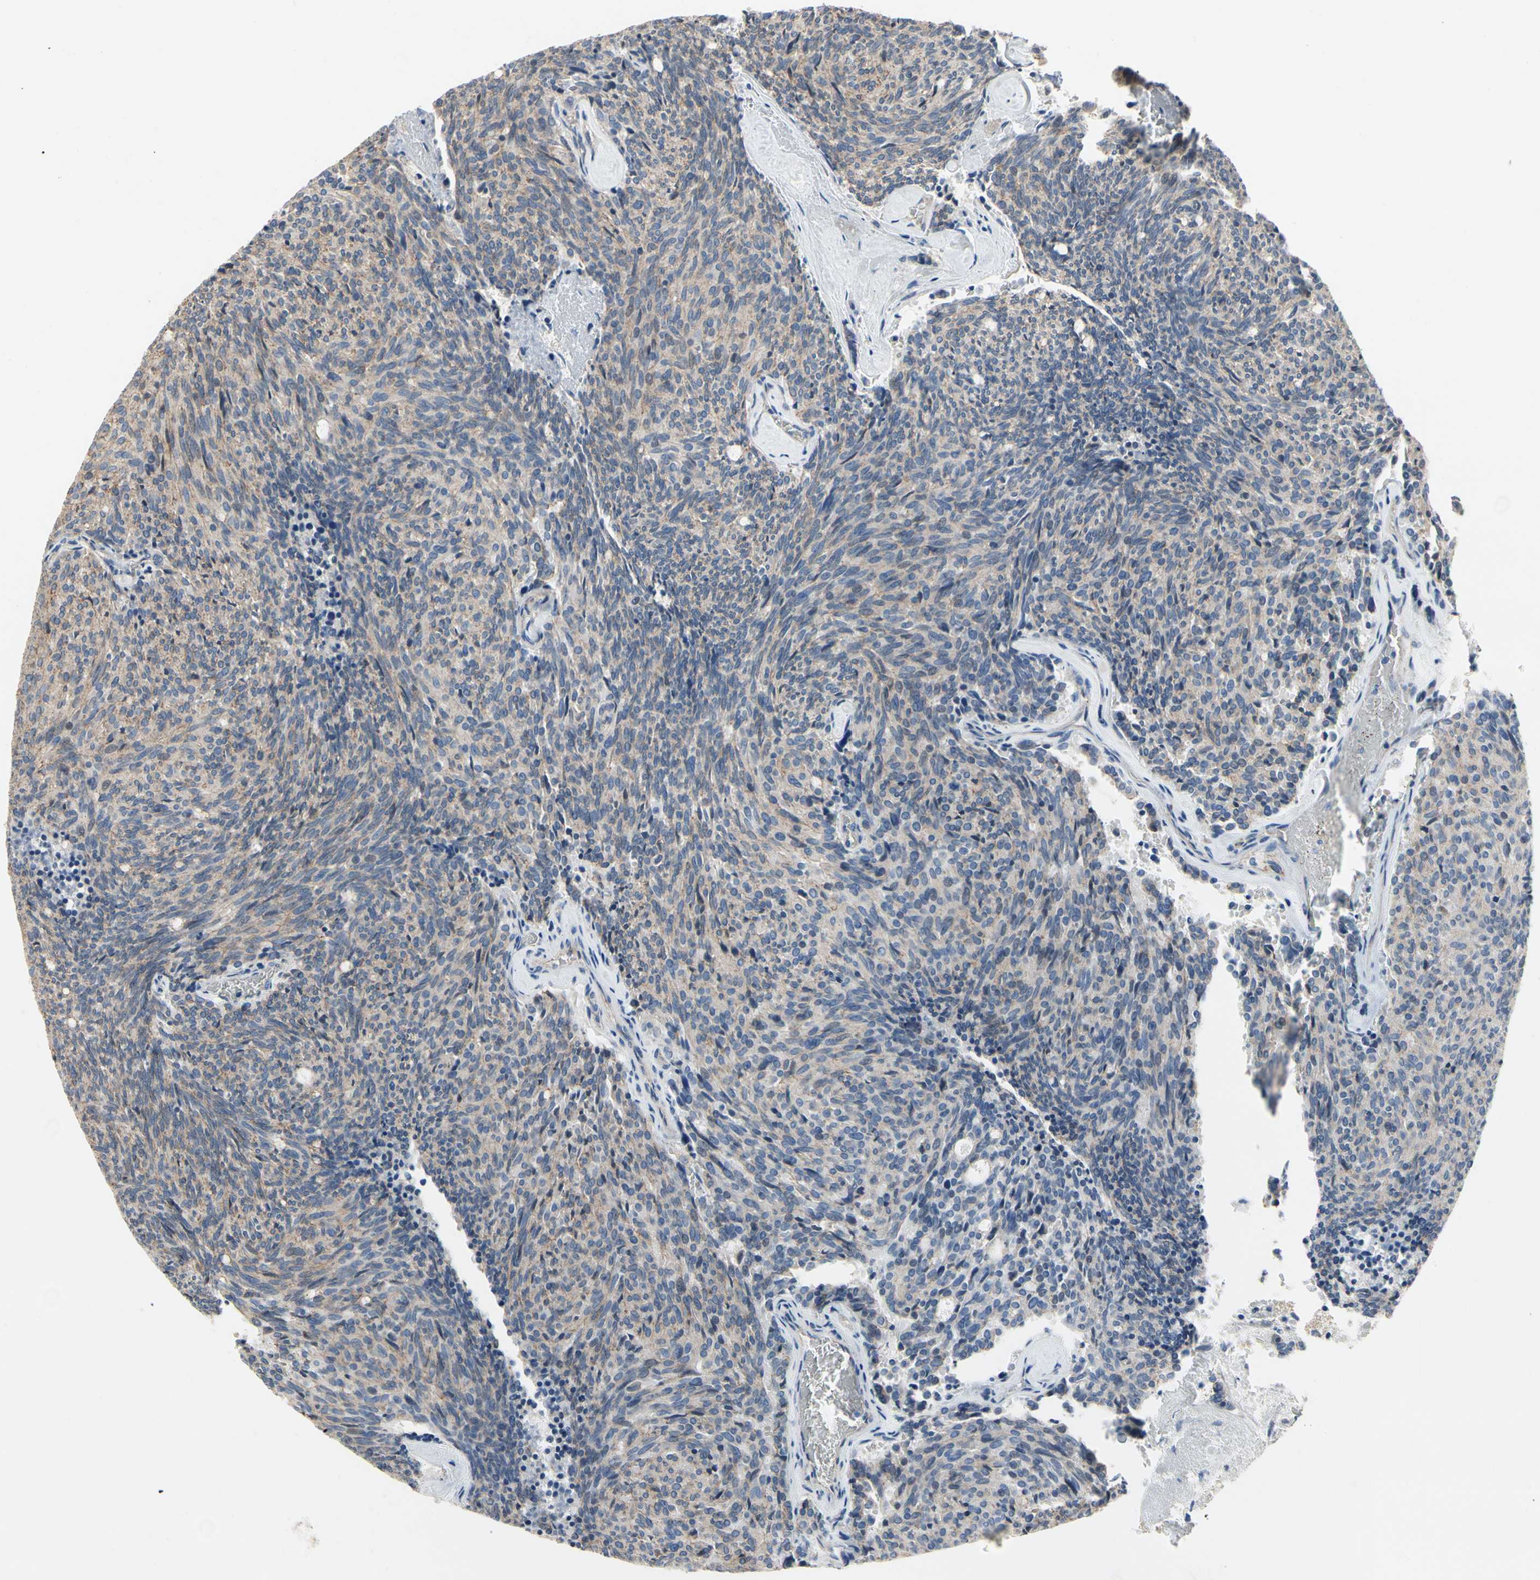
{"staining": {"intensity": "weak", "quantity": "25%-75%", "location": "cytoplasmic/membranous"}, "tissue": "carcinoid", "cell_type": "Tumor cells", "image_type": "cancer", "snomed": [{"axis": "morphology", "description": "Carcinoid, malignant, NOS"}, {"axis": "topography", "description": "Pancreas"}], "caption": "A micrograph of carcinoid stained for a protein exhibits weak cytoplasmic/membranous brown staining in tumor cells. (Brightfield microscopy of DAB IHC at high magnification).", "gene": "LGR6", "patient": {"sex": "female", "age": 54}}